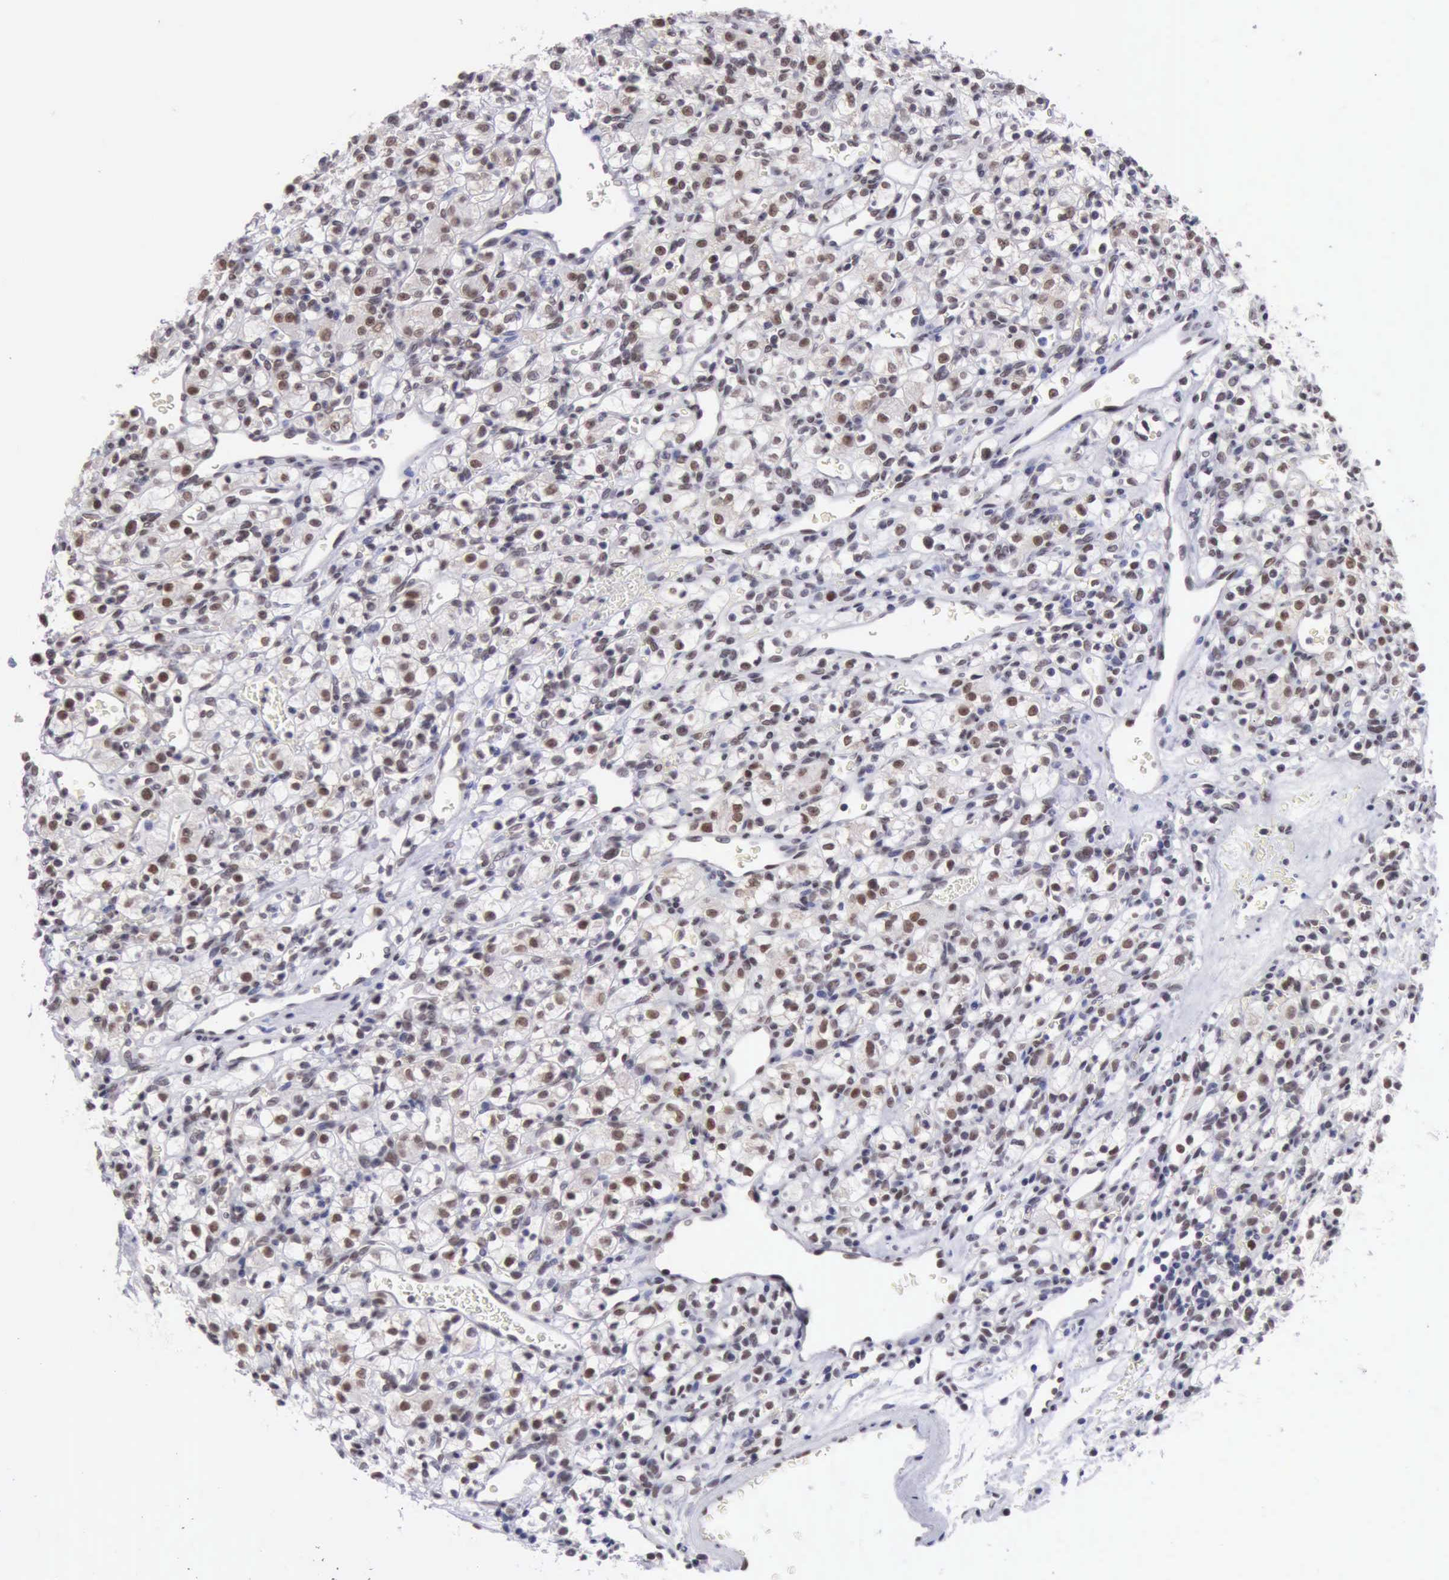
{"staining": {"intensity": "moderate", "quantity": "25%-75%", "location": "nuclear"}, "tissue": "renal cancer", "cell_type": "Tumor cells", "image_type": "cancer", "snomed": [{"axis": "morphology", "description": "Adenocarcinoma, NOS"}, {"axis": "topography", "description": "Kidney"}], "caption": "DAB (3,3'-diaminobenzidine) immunohistochemical staining of human renal cancer (adenocarcinoma) displays moderate nuclear protein expression in about 25%-75% of tumor cells.", "gene": "ERCC4", "patient": {"sex": "female", "age": 62}}